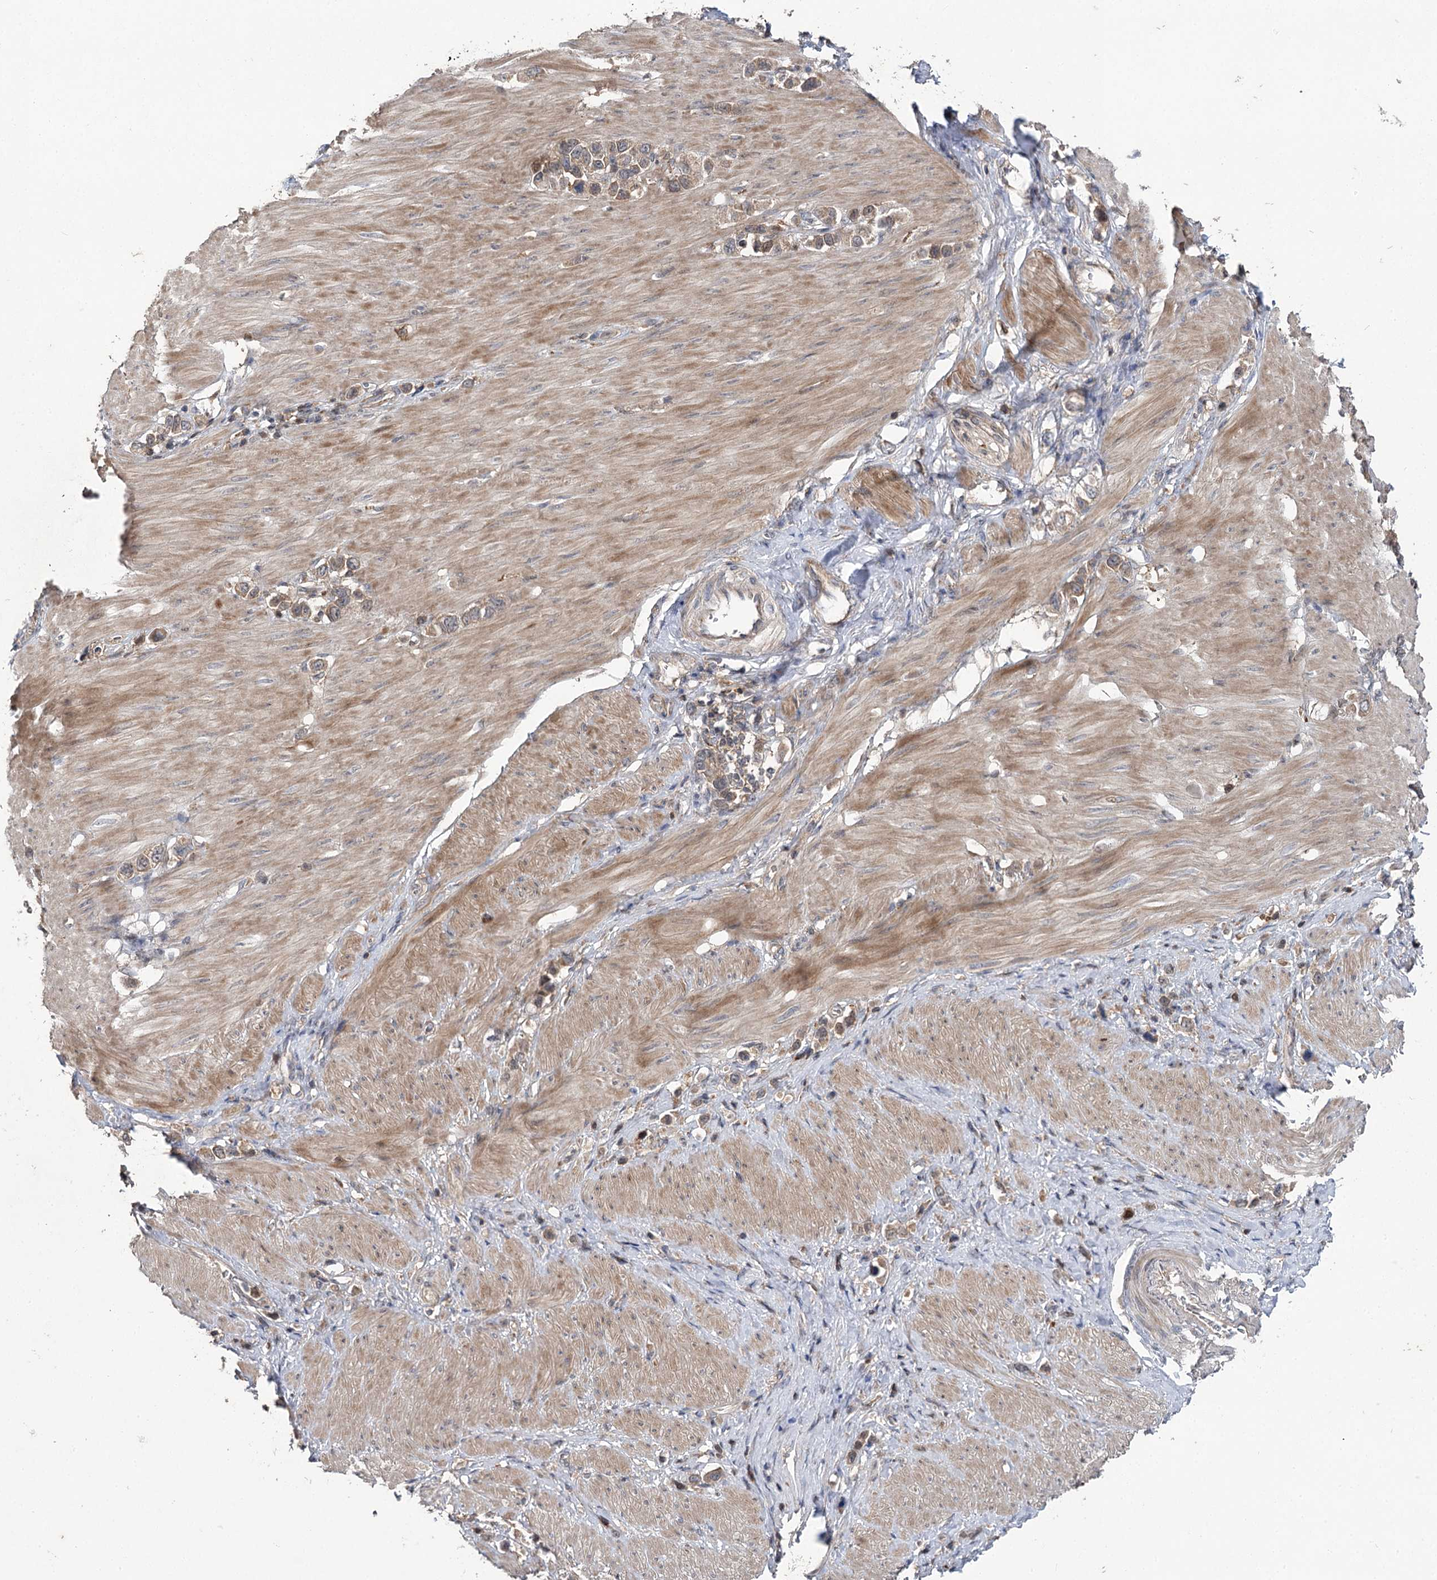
{"staining": {"intensity": "weak", "quantity": ">75%", "location": "cytoplasmic/membranous"}, "tissue": "stomach cancer", "cell_type": "Tumor cells", "image_type": "cancer", "snomed": [{"axis": "morphology", "description": "Normal tissue, NOS"}, {"axis": "morphology", "description": "Adenocarcinoma, NOS"}, {"axis": "topography", "description": "Stomach, upper"}, {"axis": "topography", "description": "Stomach"}], "caption": "Weak cytoplasmic/membranous protein positivity is identified in about >75% of tumor cells in stomach cancer (adenocarcinoma). The staining was performed using DAB (3,3'-diaminobenzidine), with brown indicating positive protein expression. Nuclei are stained blue with hematoxylin.", "gene": "STX6", "patient": {"sex": "female", "age": 65}}